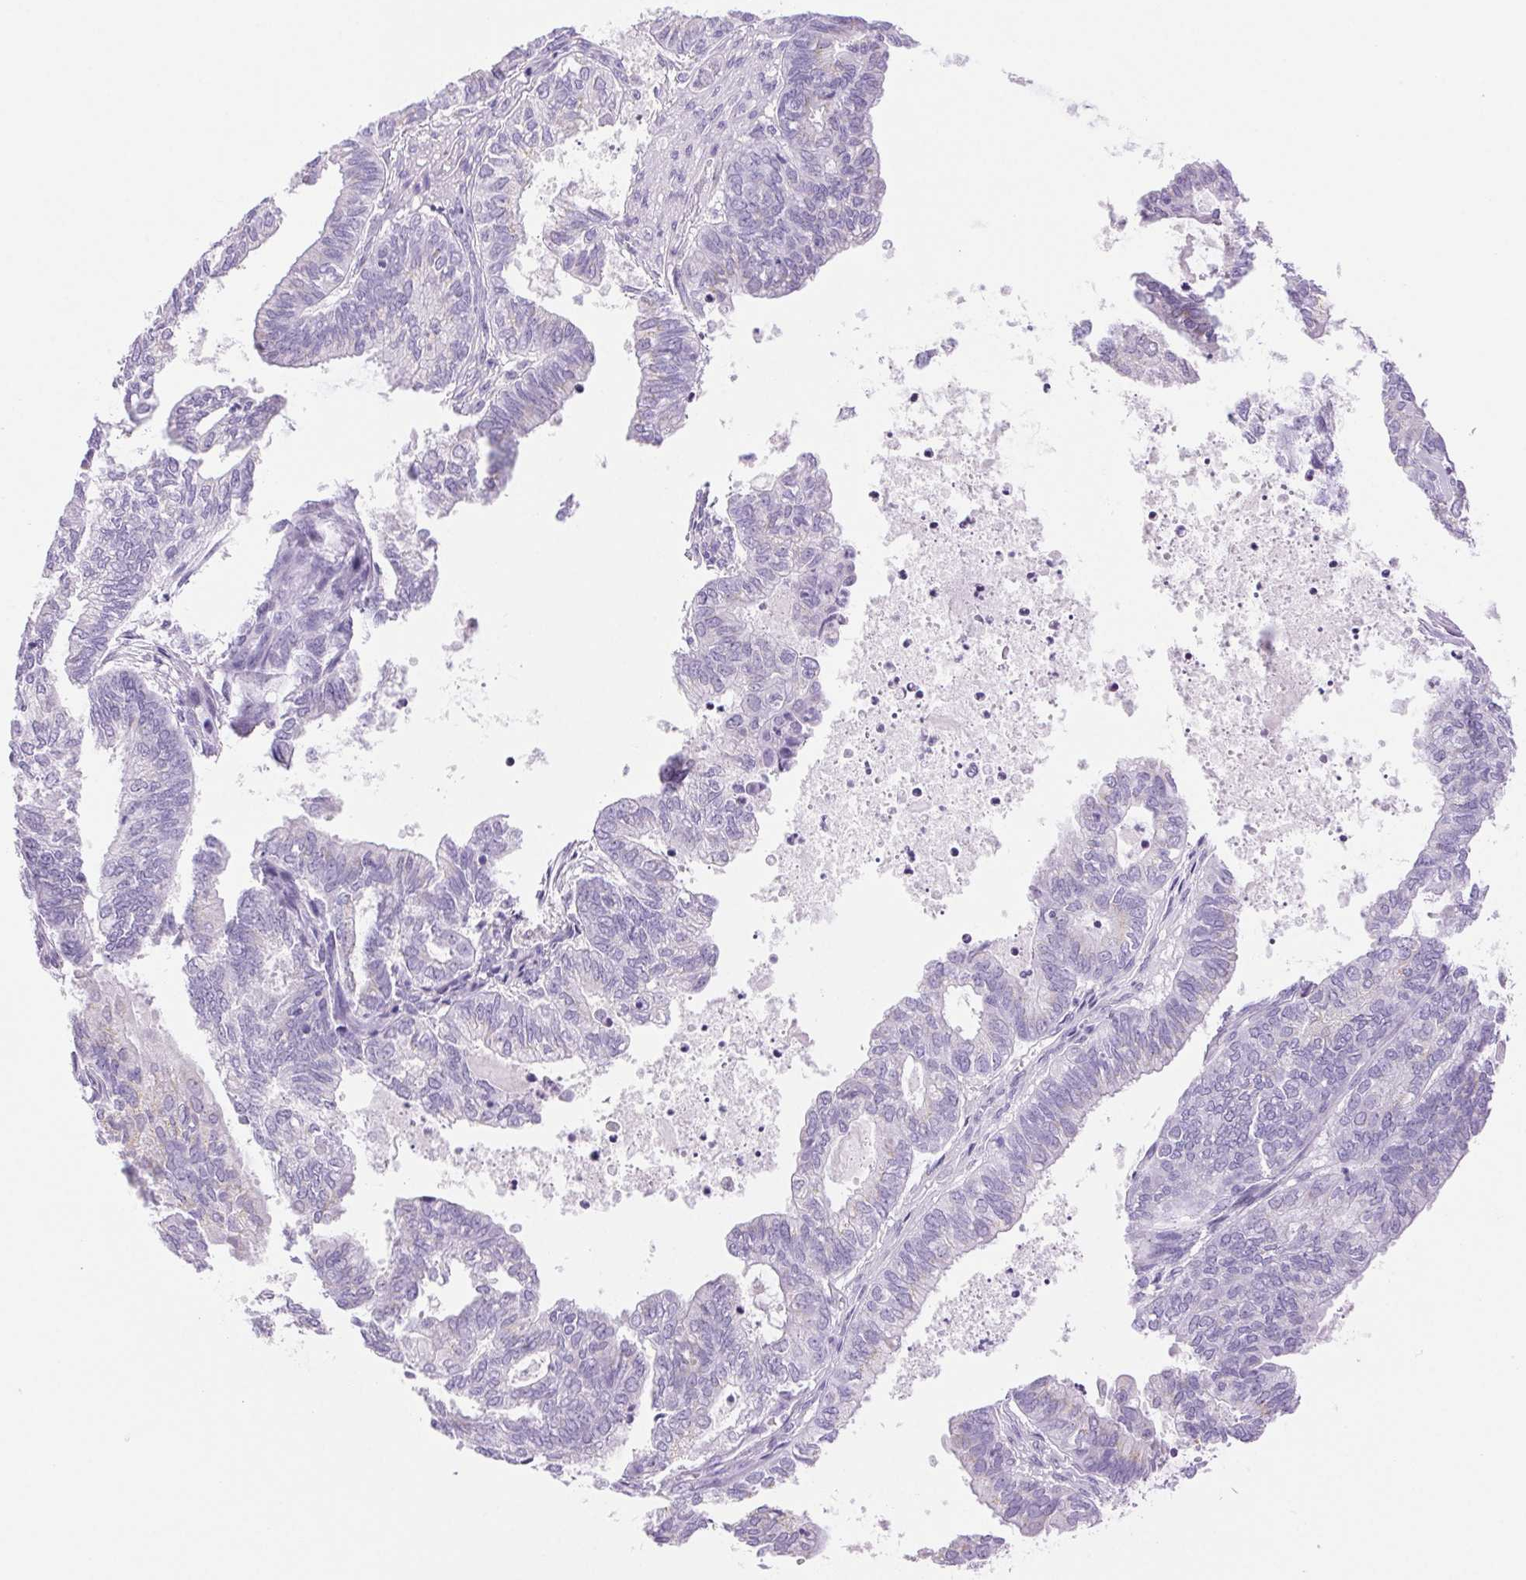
{"staining": {"intensity": "negative", "quantity": "none", "location": "none"}, "tissue": "ovarian cancer", "cell_type": "Tumor cells", "image_type": "cancer", "snomed": [{"axis": "morphology", "description": "Carcinoma, endometroid"}, {"axis": "topography", "description": "Ovary"}], "caption": "Ovarian cancer was stained to show a protein in brown. There is no significant expression in tumor cells.", "gene": "SERPINB3", "patient": {"sex": "female", "age": 64}}